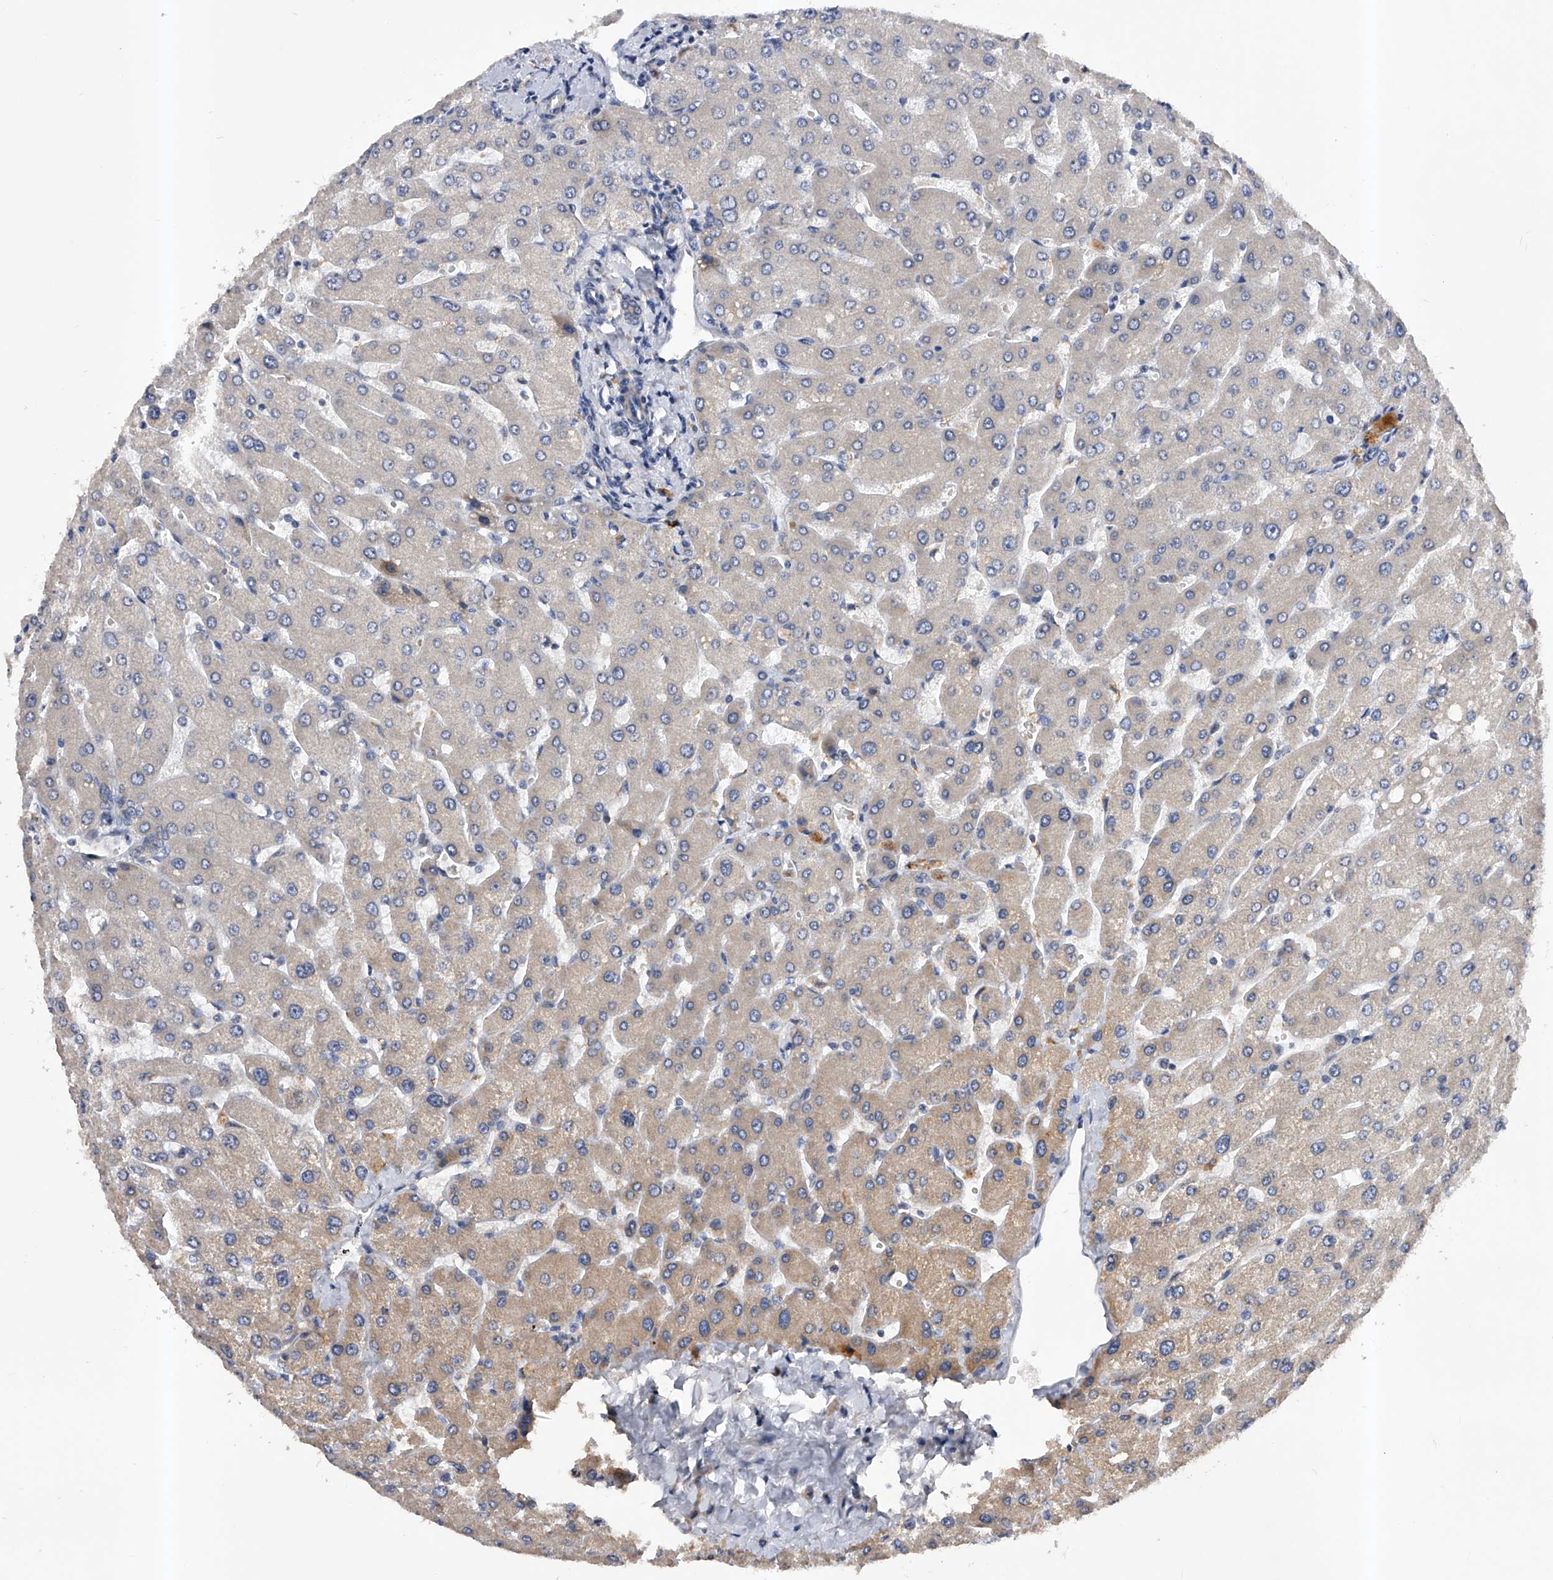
{"staining": {"intensity": "negative", "quantity": "none", "location": "none"}, "tissue": "liver", "cell_type": "Cholangiocytes", "image_type": "normal", "snomed": [{"axis": "morphology", "description": "Normal tissue, NOS"}, {"axis": "topography", "description": "Liver"}], "caption": "The immunohistochemistry image has no significant positivity in cholangiocytes of liver. (DAB (3,3'-diaminobenzidine) IHC, high magnification).", "gene": "ARL4C", "patient": {"sex": "male", "age": 55}}